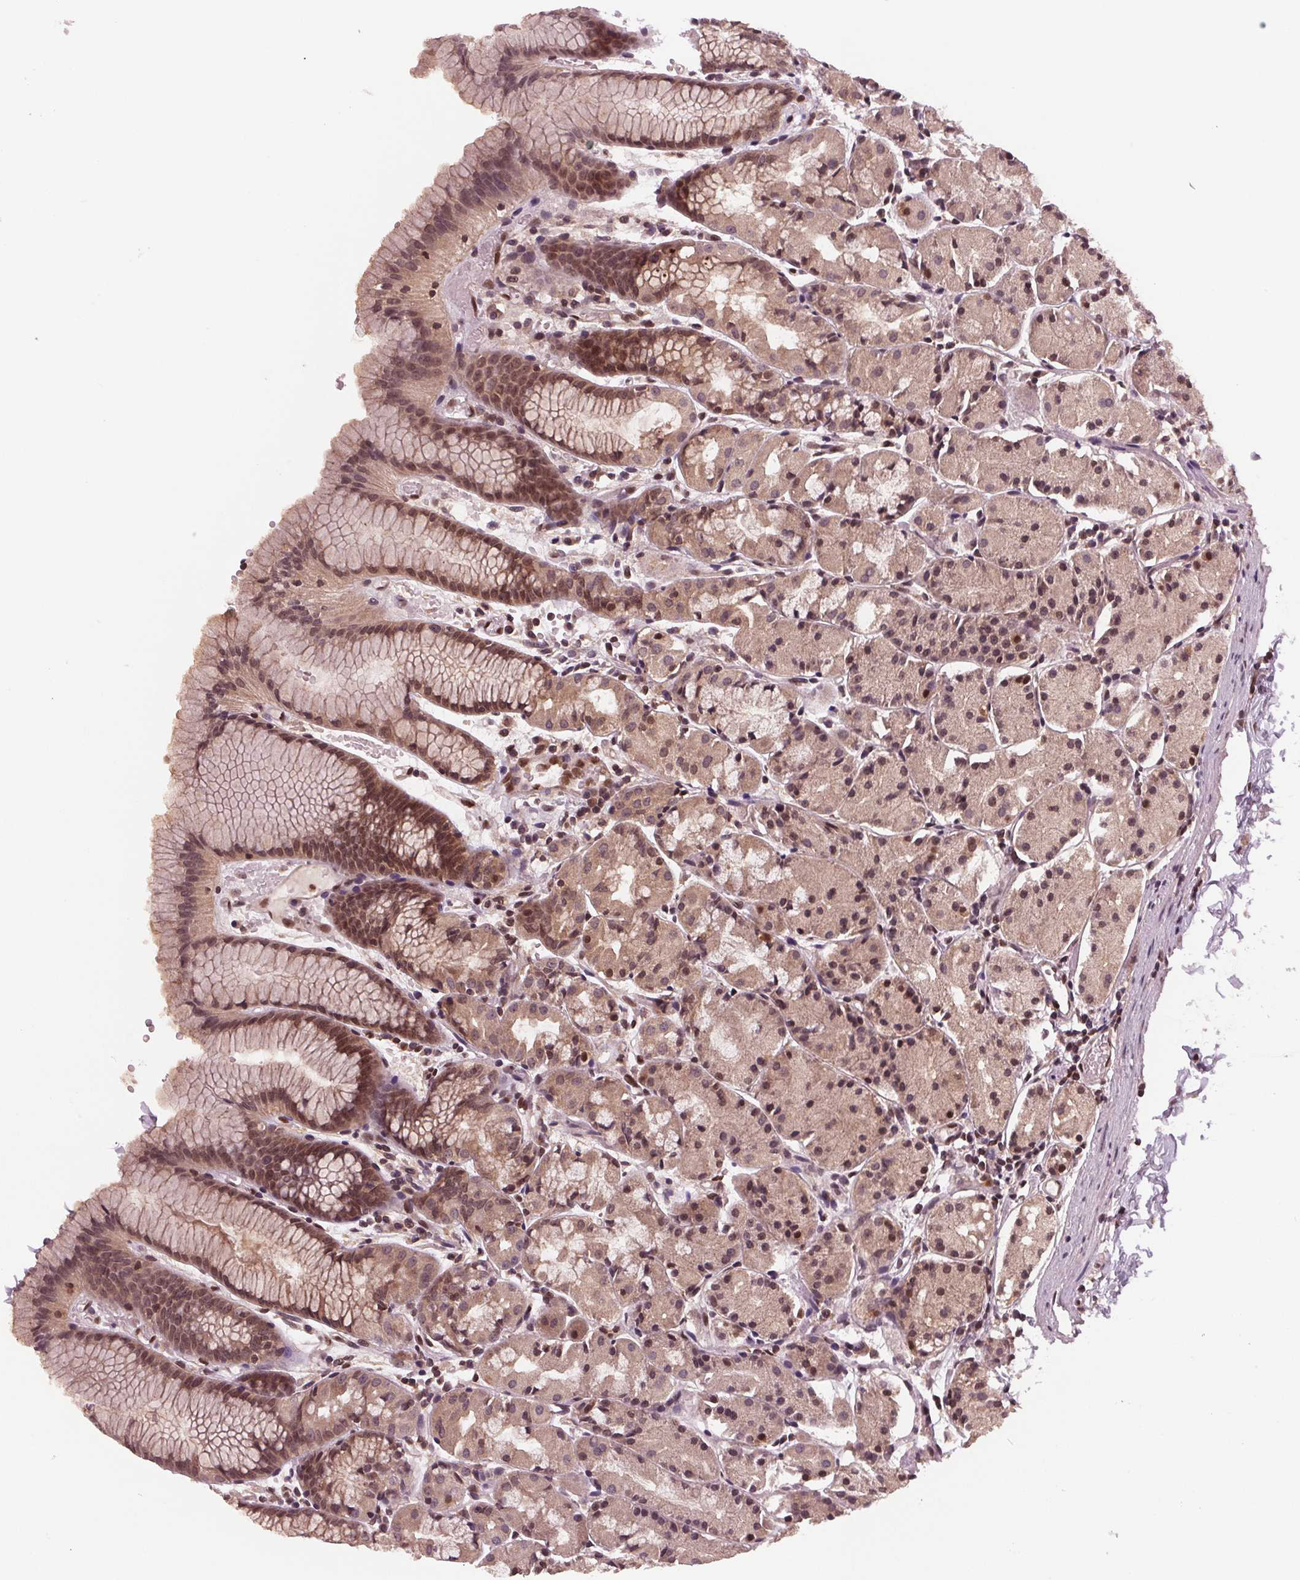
{"staining": {"intensity": "moderate", "quantity": ">75%", "location": "cytoplasmic/membranous,nuclear"}, "tissue": "stomach", "cell_type": "Glandular cells", "image_type": "normal", "snomed": [{"axis": "morphology", "description": "Normal tissue, NOS"}, {"axis": "topography", "description": "Stomach, upper"}], "caption": "Protein staining exhibits moderate cytoplasmic/membranous,nuclear positivity in about >75% of glandular cells in unremarkable stomach.", "gene": "STAT3", "patient": {"sex": "male", "age": 47}}